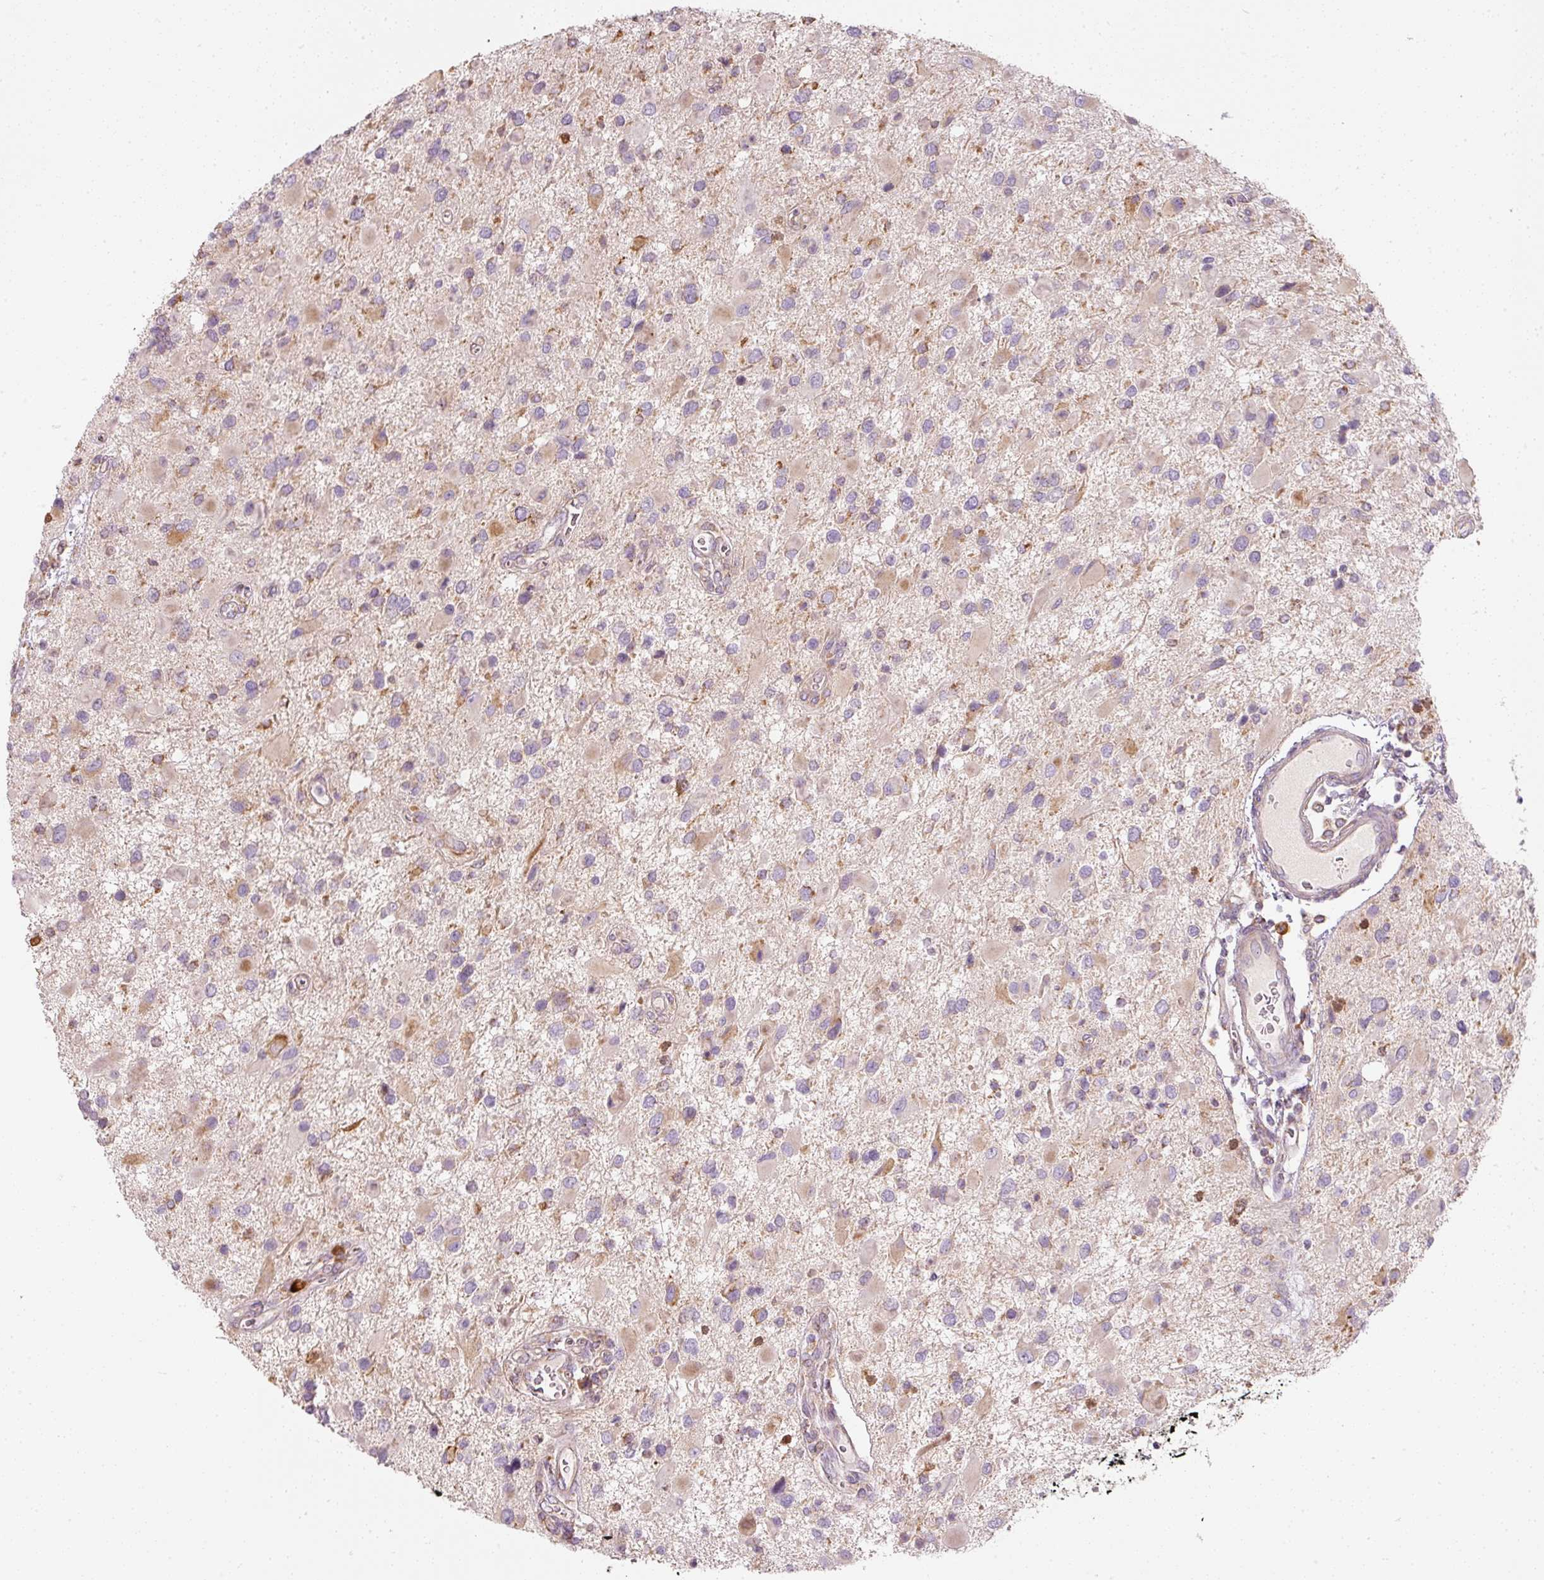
{"staining": {"intensity": "weak", "quantity": "<25%", "location": "cytoplasmic/membranous"}, "tissue": "glioma", "cell_type": "Tumor cells", "image_type": "cancer", "snomed": [{"axis": "morphology", "description": "Glioma, malignant, High grade"}, {"axis": "topography", "description": "Brain"}], "caption": "High power microscopy micrograph of an immunohistochemistry histopathology image of high-grade glioma (malignant), revealing no significant positivity in tumor cells.", "gene": "MORN4", "patient": {"sex": "male", "age": 53}}